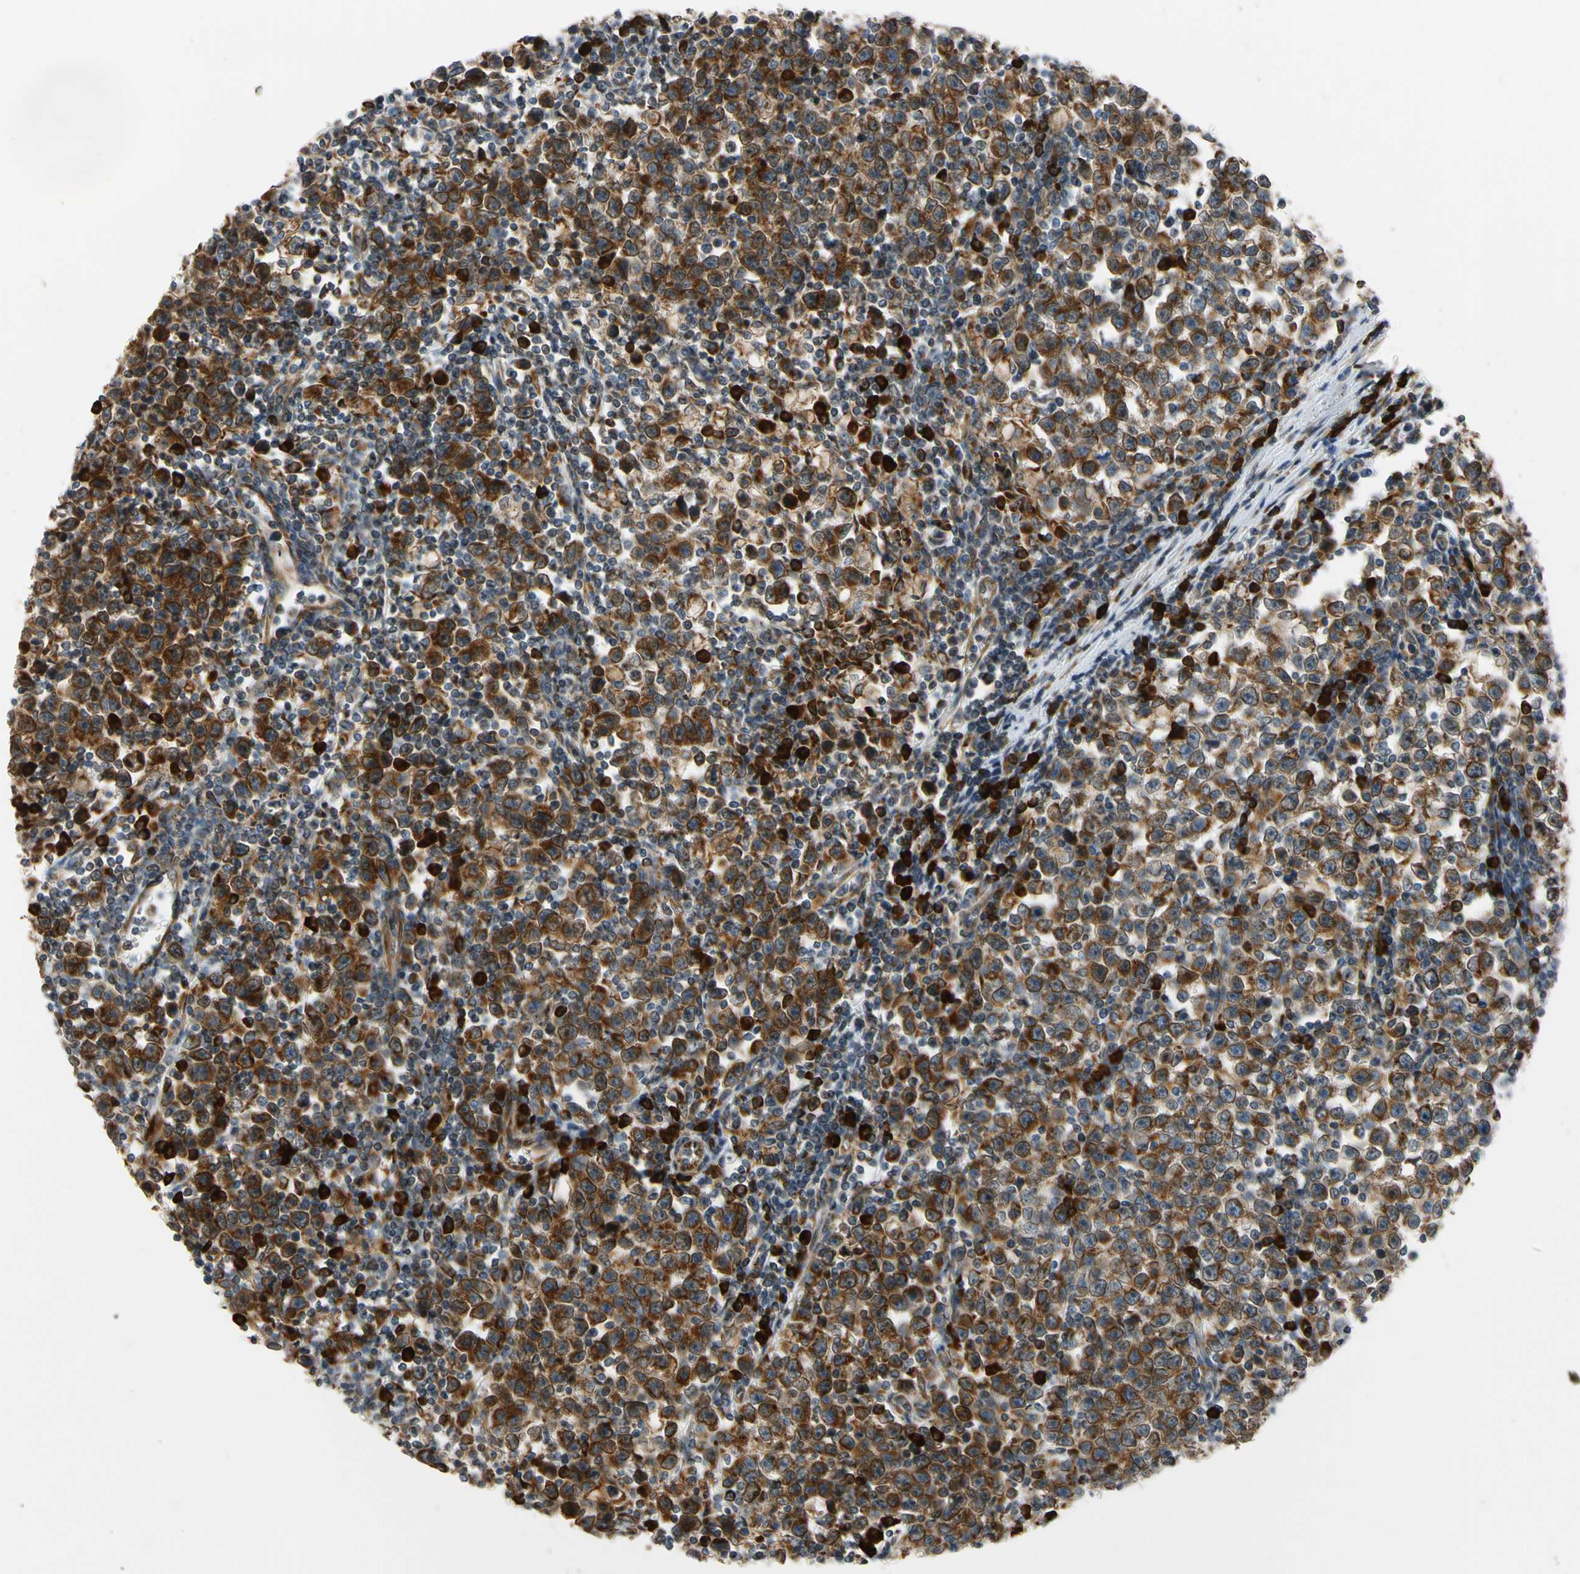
{"staining": {"intensity": "moderate", "quantity": ">75%", "location": "cytoplasmic/membranous"}, "tissue": "testis cancer", "cell_type": "Tumor cells", "image_type": "cancer", "snomed": [{"axis": "morphology", "description": "Seminoma, NOS"}, {"axis": "topography", "description": "Testis"}], "caption": "DAB immunohistochemical staining of human testis cancer (seminoma) exhibits moderate cytoplasmic/membranous protein staining in about >75% of tumor cells.", "gene": "RPN2", "patient": {"sex": "male", "age": 43}}